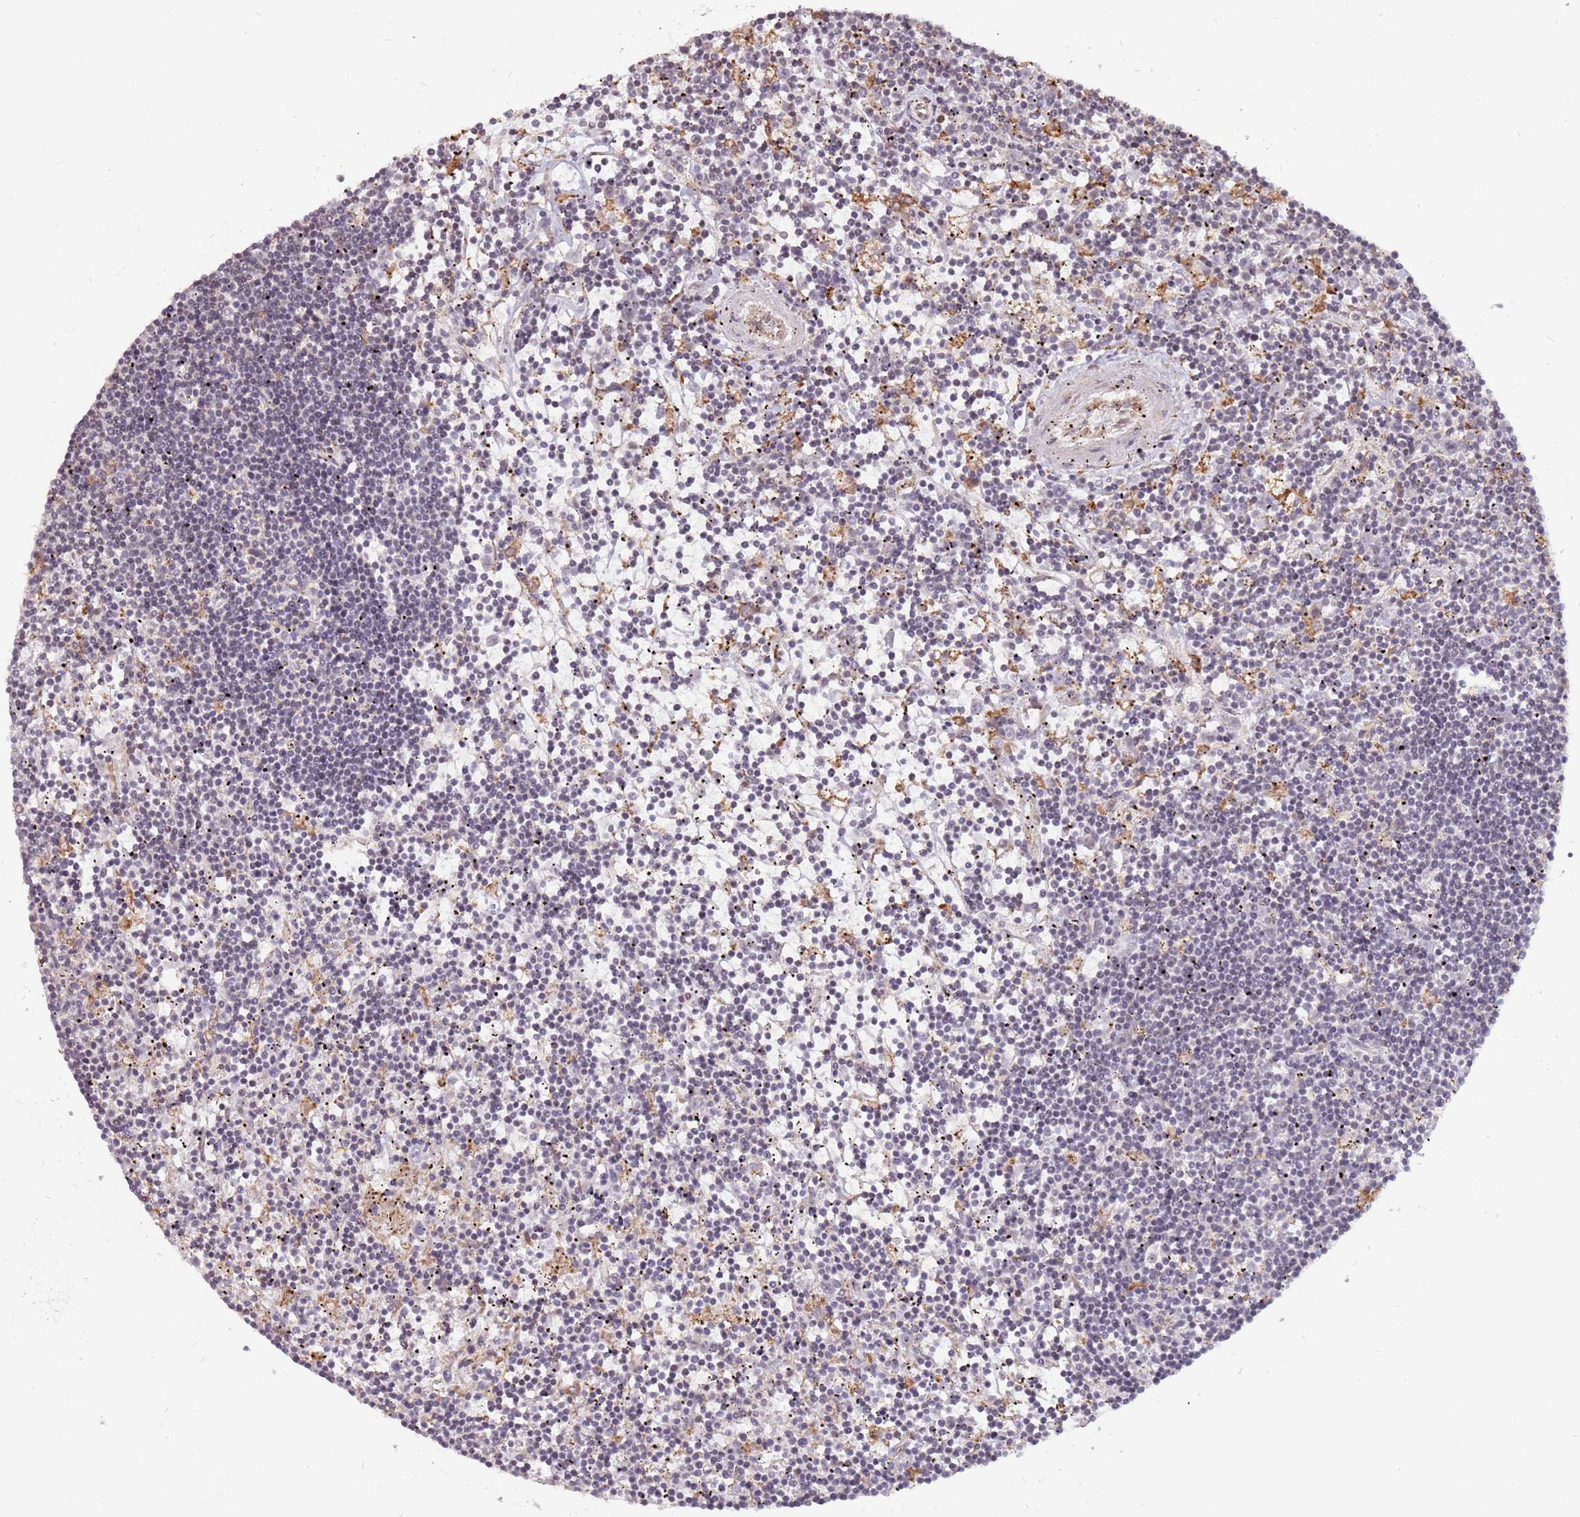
{"staining": {"intensity": "negative", "quantity": "none", "location": "none"}, "tissue": "lymphoma", "cell_type": "Tumor cells", "image_type": "cancer", "snomed": [{"axis": "morphology", "description": "Malignant lymphoma, non-Hodgkin's type, Low grade"}, {"axis": "topography", "description": "Spleen"}], "caption": "Tumor cells show no significant positivity in low-grade malignant lymphoma, non-Hodgkin's type.", "gene": "BARD1", "patient": {"sex": "male", "age": 76}}